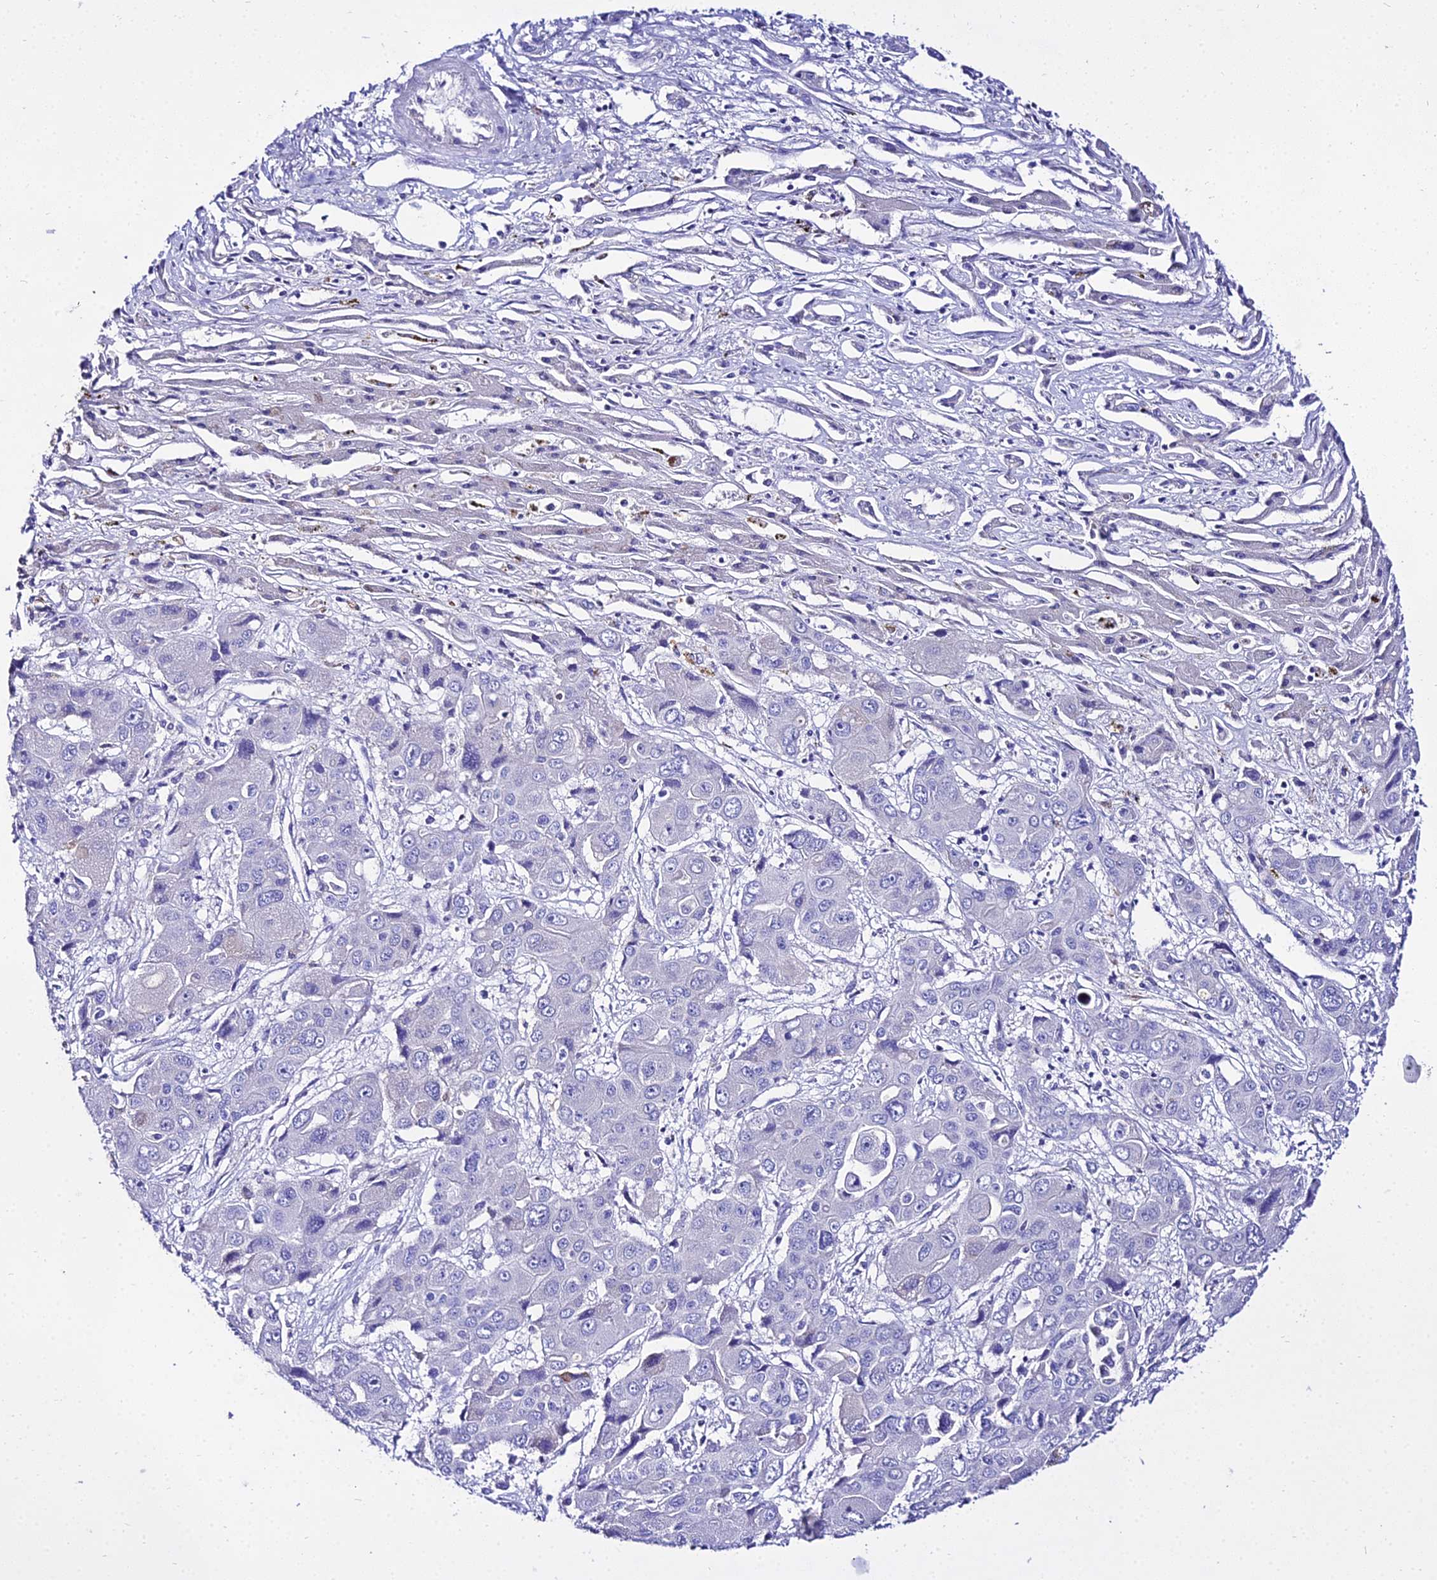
{"staining": {"intensity": "negative", "quantity": "none", "location": "none"}, "tissue": "liver cancer", "cell_type": "Tumor cells", "image_type": "cancer", "snomed": [{"axis": "morphology", "description": "Cholangiocarcinoma"}, {"axis": "topography", "description": "Liver"}], "caption": "Human liver cancer (cholangiocarcinoma) stained for a protein using IHC demonstrates no positivity in tumor cells.", "gene": "TUBA3D", "patient": {"sex": "male", "age": 67}}